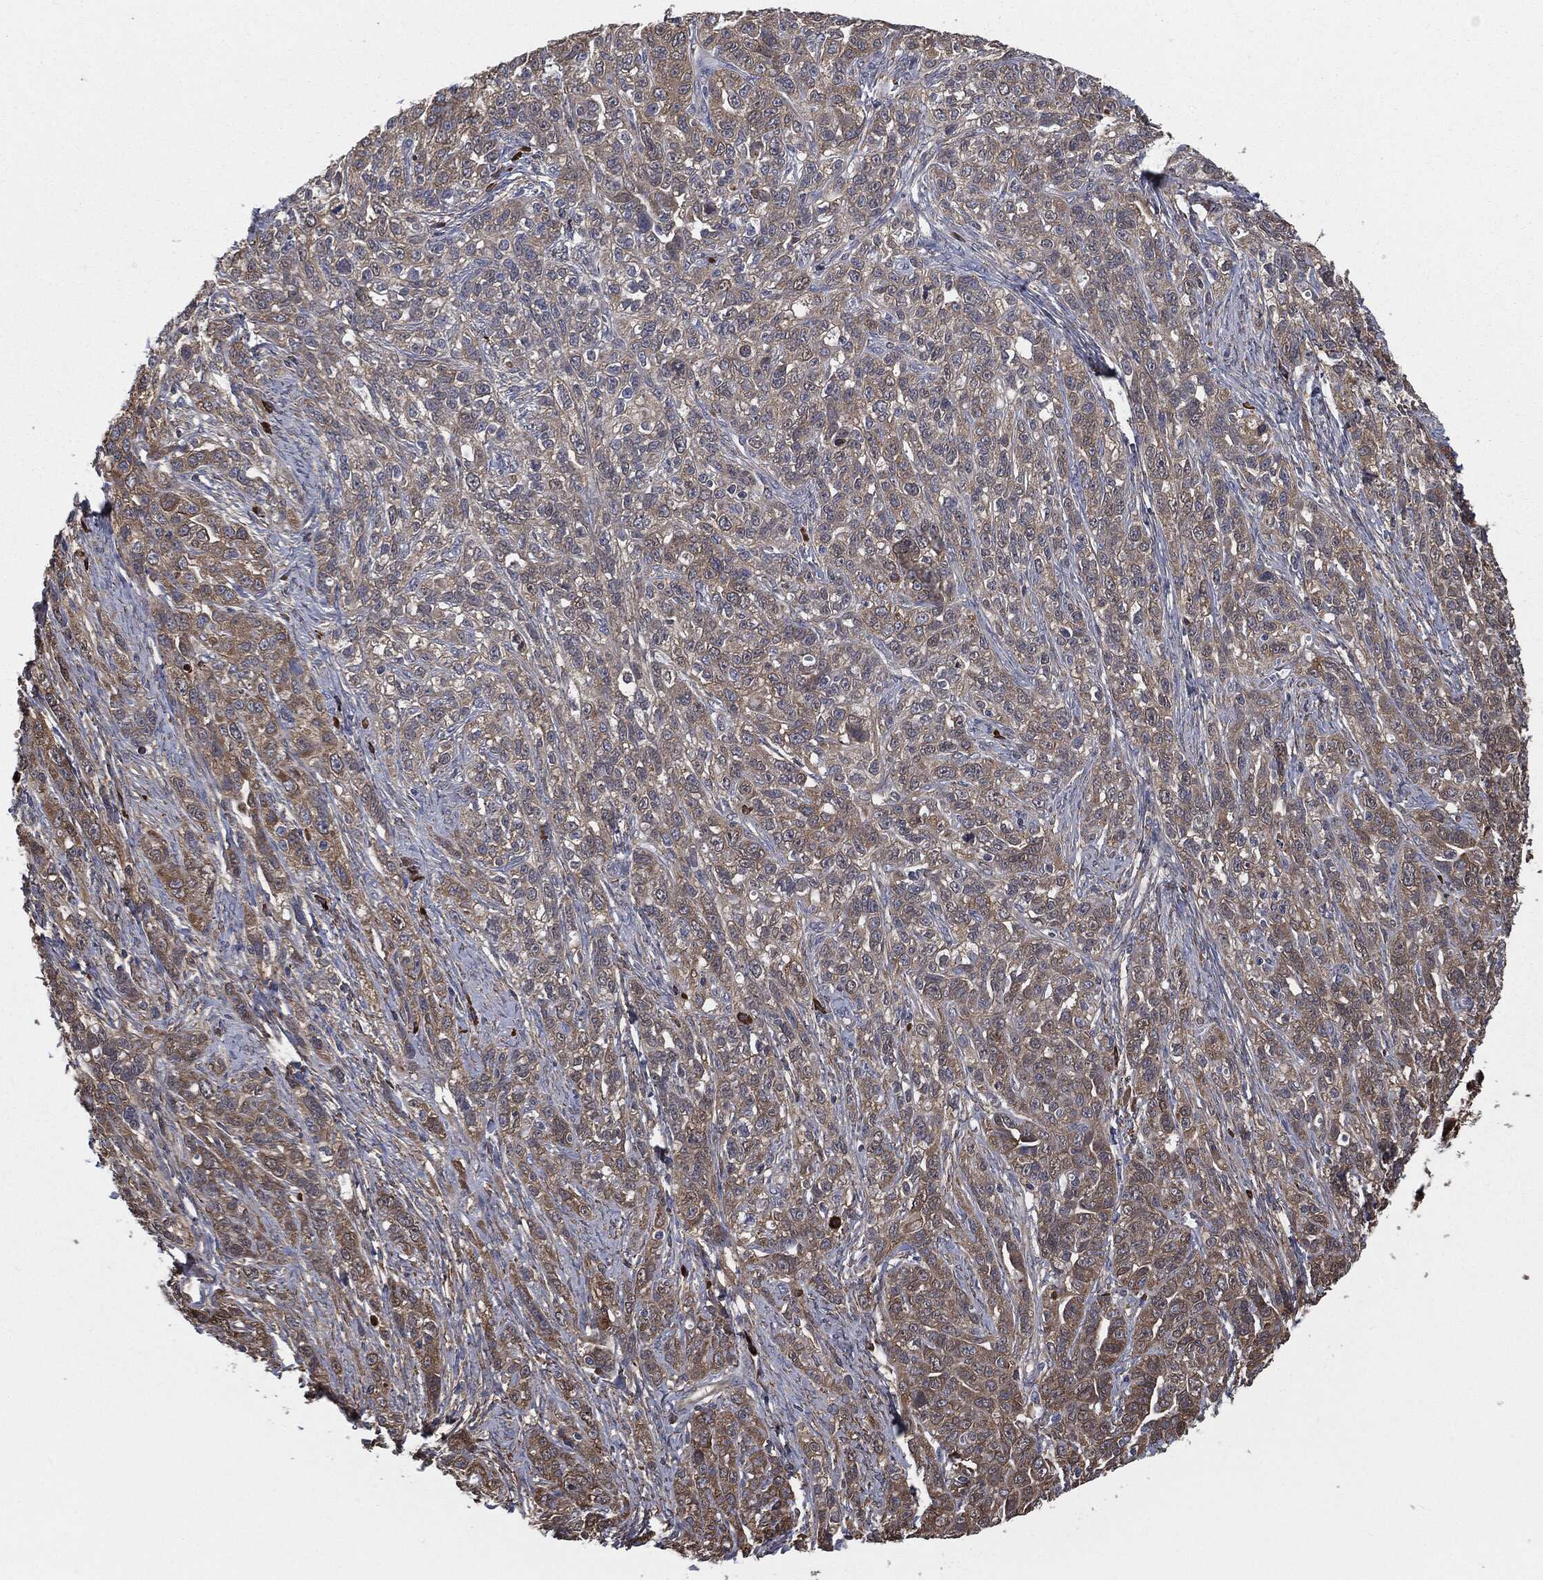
{"staining": {"intensity": "moderate", "quantity": "<25%", "location": "cytoplasmic/membranous"}, "tissue": "ovarian cancer", "cell_type": "Tumor cells", "image_type": "cancer", "snomed": [{"axis": "morphology", "description": "Cystadenocarcinoma, serous, NOS"}, {"axis": "topography", "description": "Ovary"}], "caption": "Tumor cells show low levels of moderate cytoplasmic/membranous expression in about <25% of cells in ovarian cancer.", "gene": "PRDX4", "patient": {"sex": "female", "age": 71}}